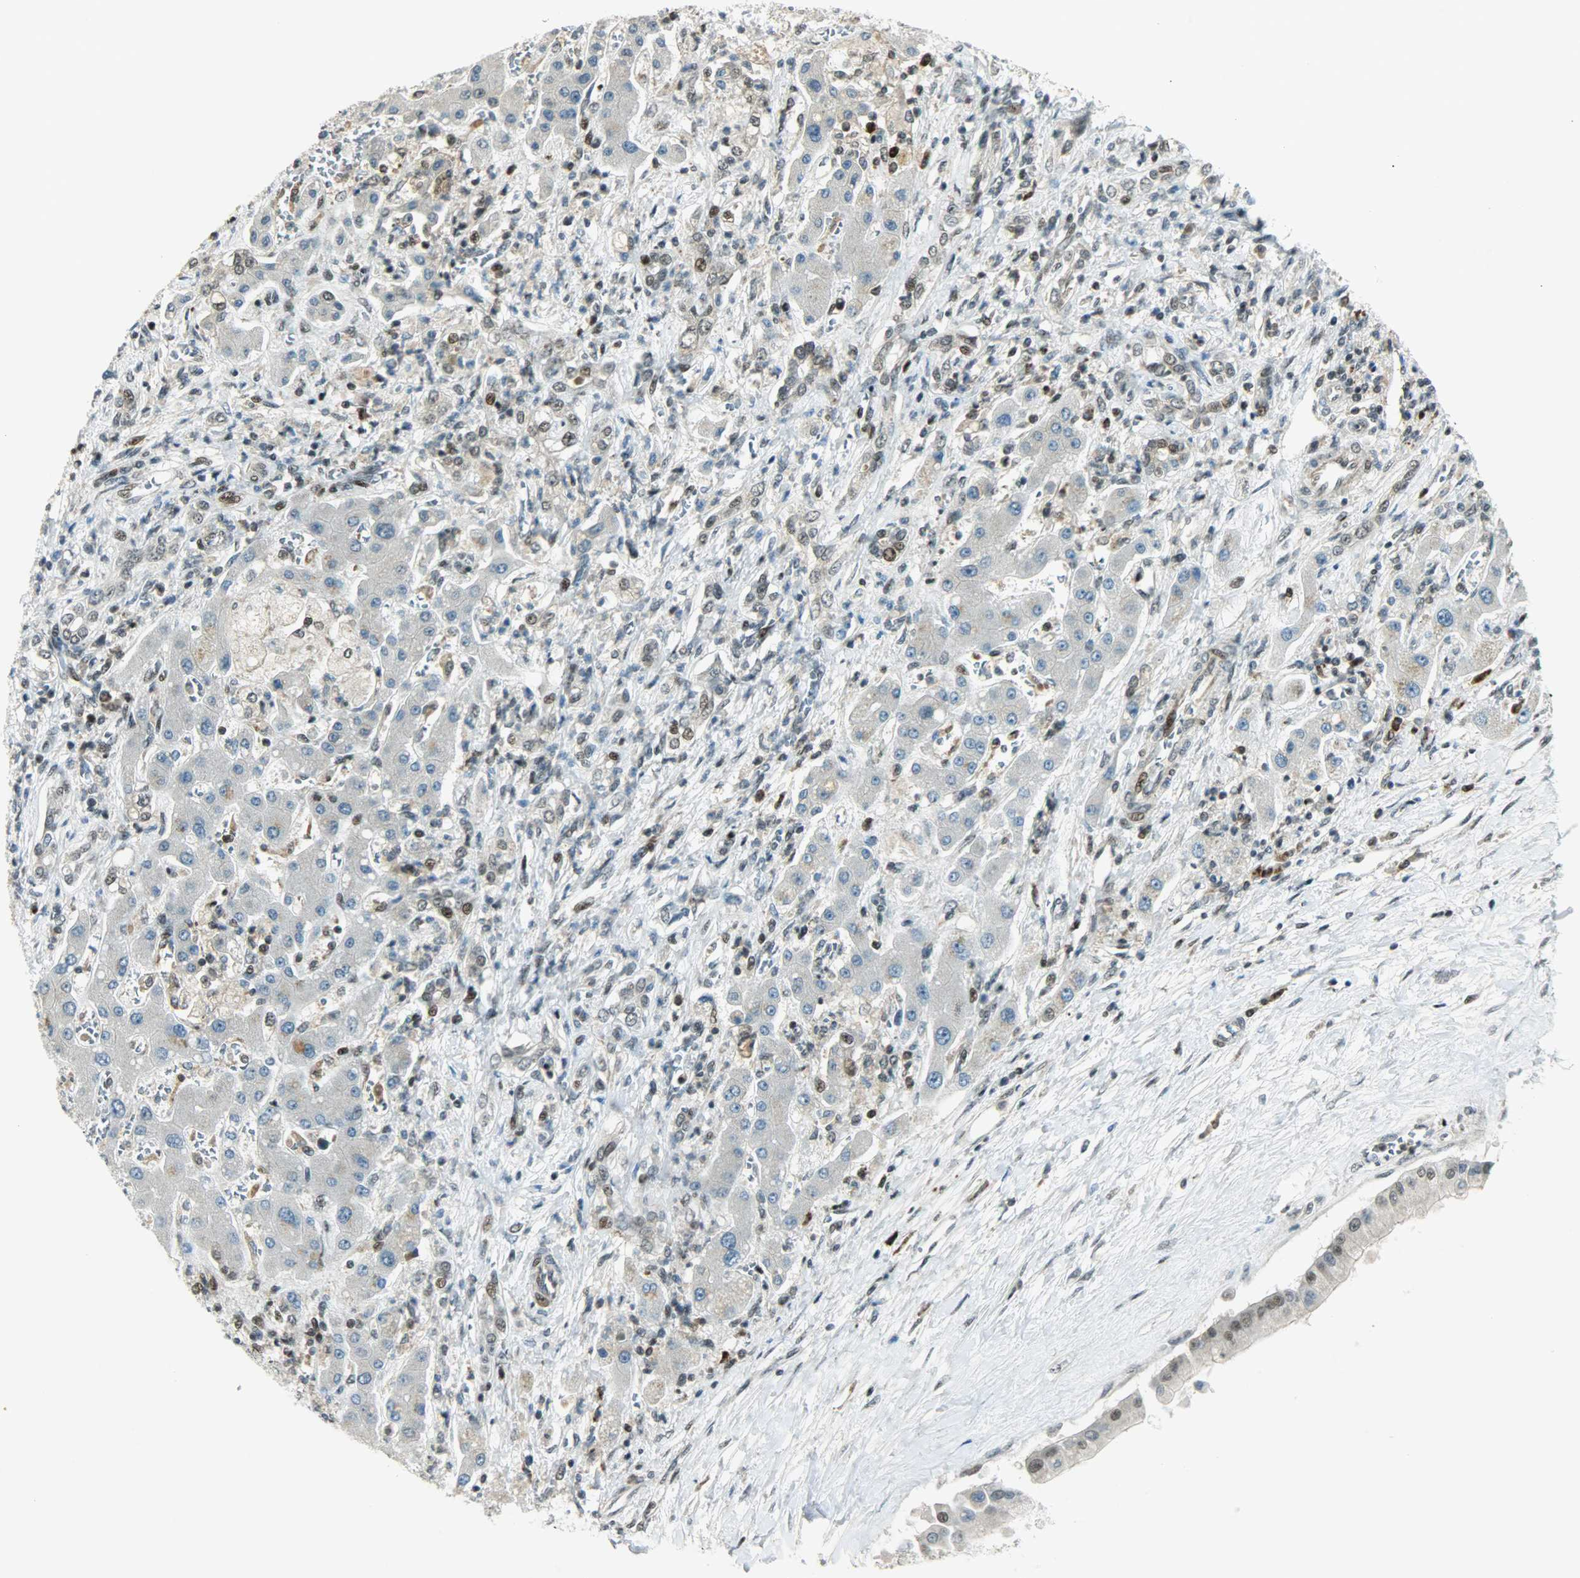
{"staining": {"intensity": "weak", "quantity": "25%-75%", "location": "cytoplasmic/membranous"}, "tissue": "liver cancer", "cell_type": "Tumor cells", "image_type": "cancer", "snomed": [{"axis": "morphology", "description": "Cholangiocarcinoma"}, {"axis": "topography", "description": "Liver"}], "caption": "Human liver cancer stained for a protein (brown) shows weak cytoplasmic/membranous positive positivity in about 25%-75% of tumor cells.", "gene": "IL15", "patient": {"sex": "male", "age": 50}}